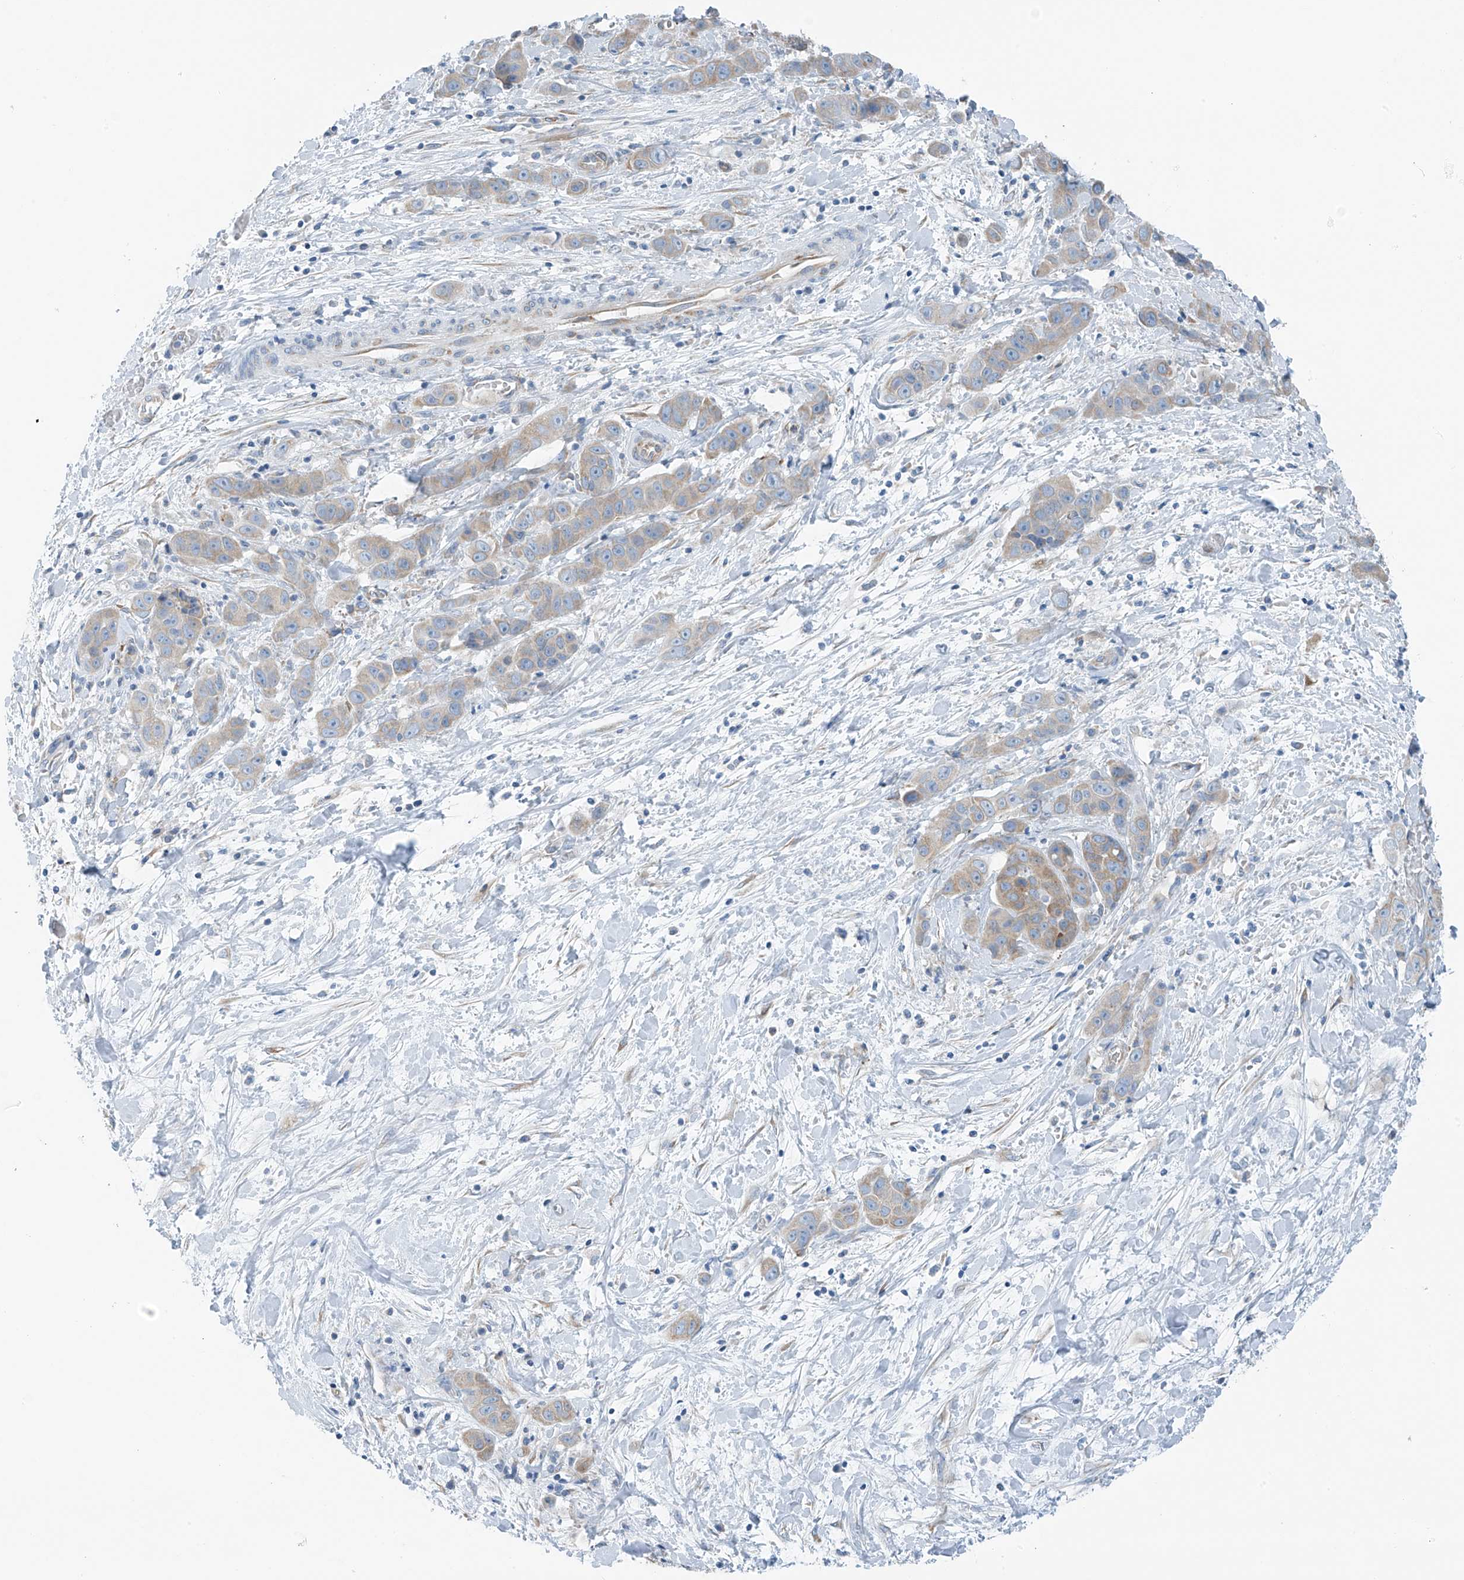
{"staining": {"intensity": "weak", "quantity": ">75%", "location": "cytoplasmic/membranous"}, "tissue": "liver cancer", "cell_type": "Tumor cells", "image_type": "cancer", "snomed": [{"axis": "morphology", "description": "Cholangiocarcinoma"}, {"axis": "topography", "description": "Liver"}], "caption": "The histopathology image shows a brown stain indicating the presence of a protein in the cytoplasmic/membranous of tumor cells in liver cholangiocarcinoma.", "gene": "RCN2", "patient": {"sex": "female", "age": 52}}